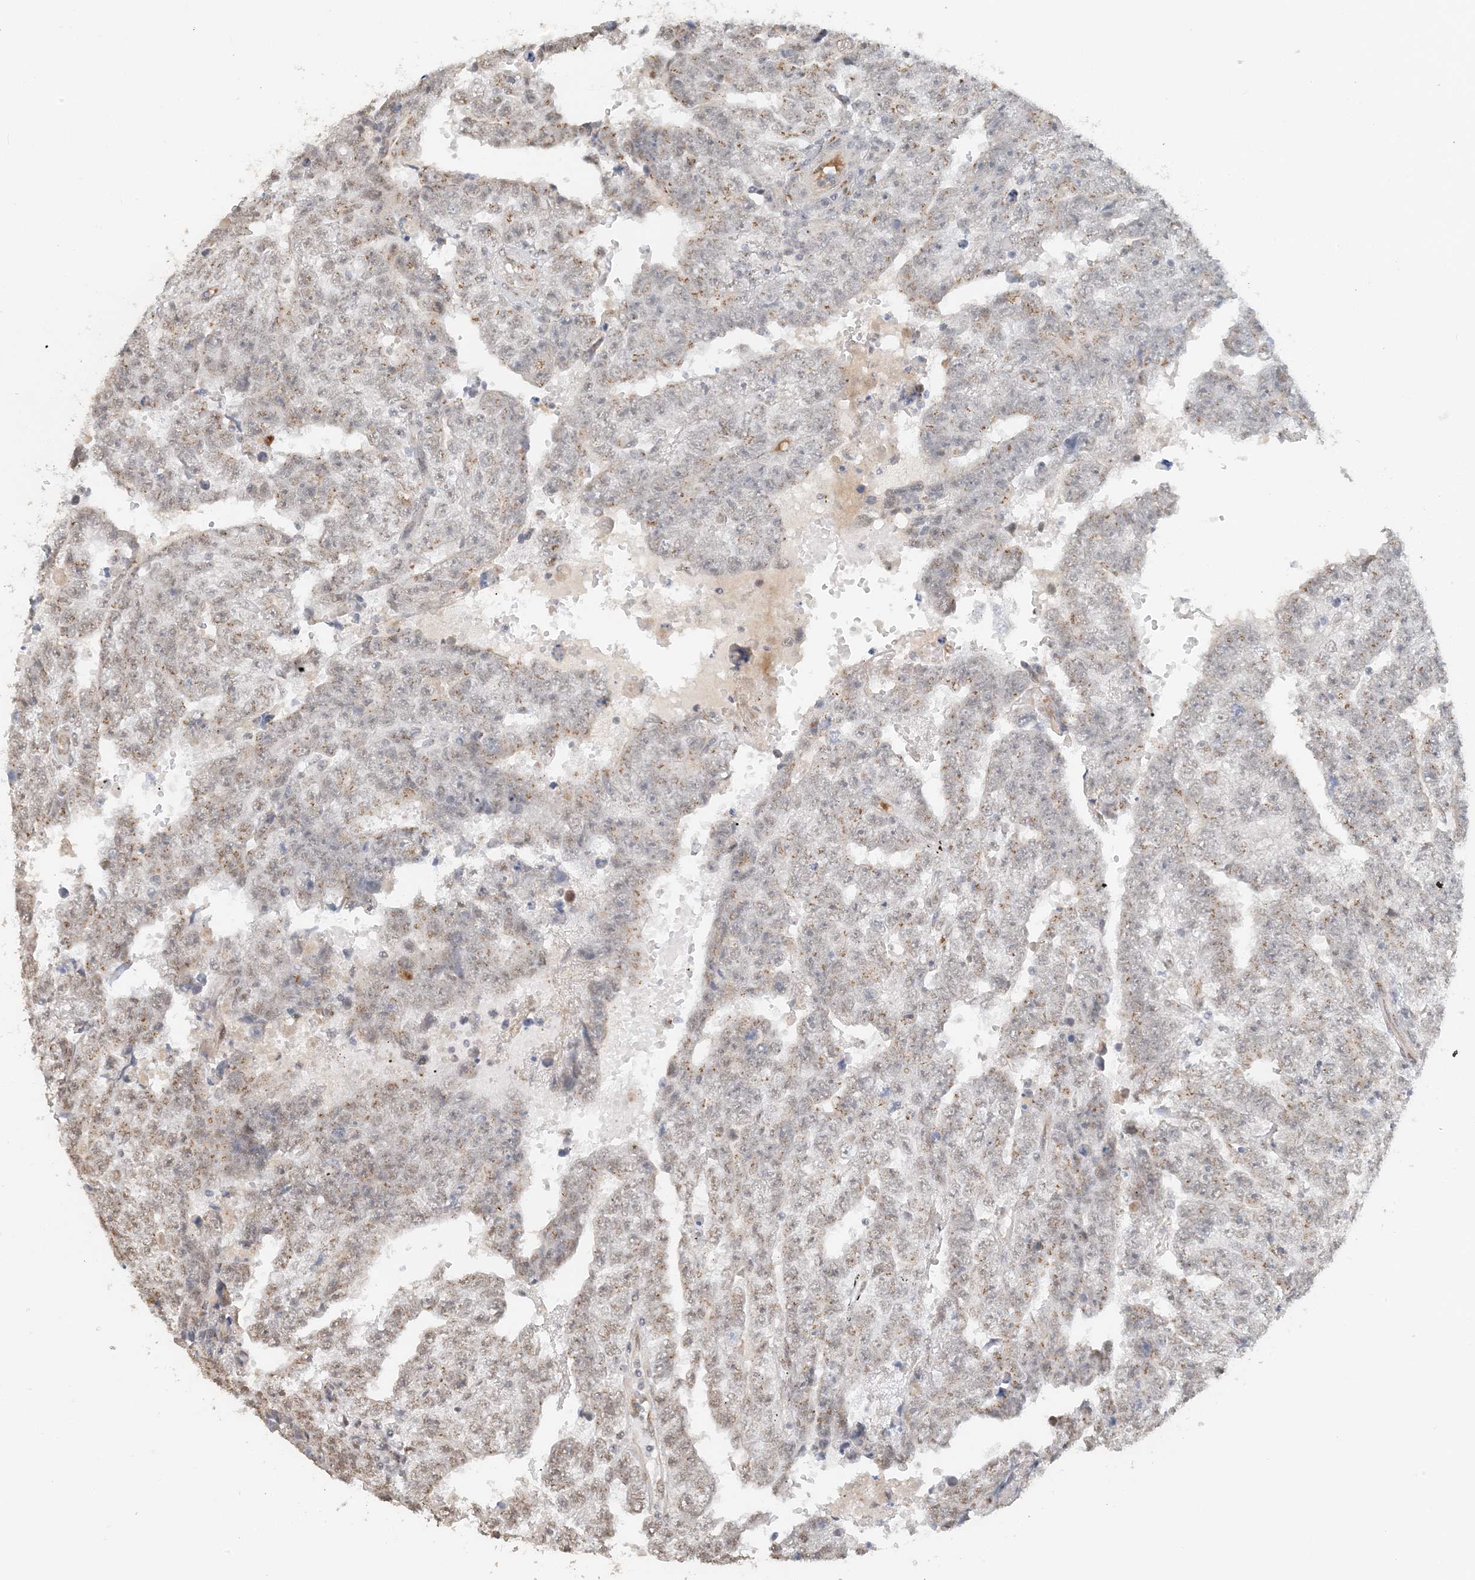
{"staining": {"intensity": "weak", "quantity": "25%-75%", "location": "cytoplasmic/membranous,nuclear"}, "tissue": "testis cancer", "cell_type": "Tumor cells", "image_type": "cancer", "snomed": [{"axis": "morphology", "description": "Carcinoma, Embryonal, NOS"}, {"axis": "topography", "description": "Testis"}], "caption": "A low amount of weak cytoplasmic/membranous and nuclear staining is seen in approximately 25%-75% of tumor cells in testis embryonal carcinoma tissue.", "gene": "ZCCHC4", "patient": {"sex": "male", "age": 25}}